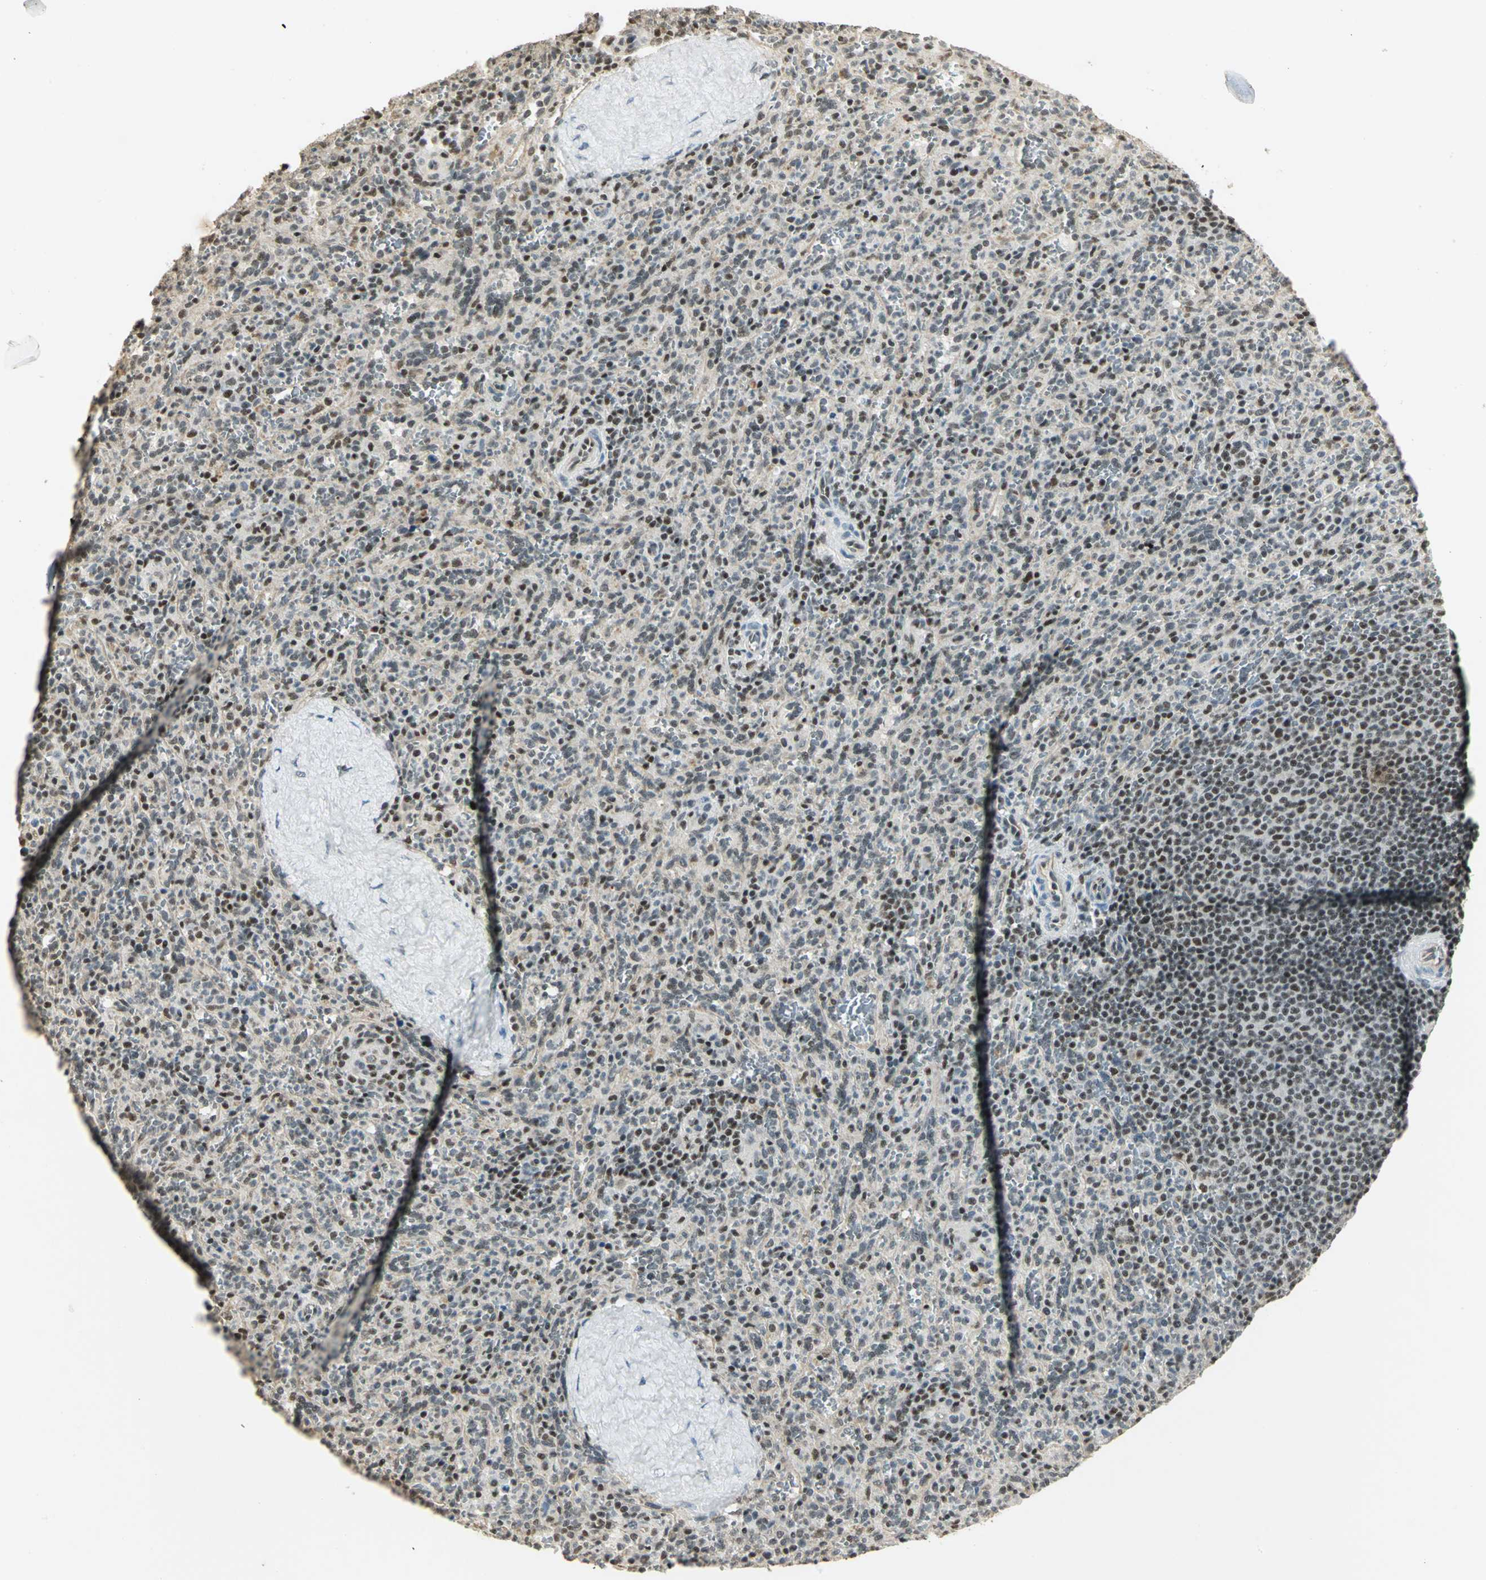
{"staining": {"intensity": "weak", "quantity": "<25%", "location": "nuclear"}, "tissue": "spleen", "cell_type": "Cells in red pulp", "image_type": "normal", "snomed": [{"axis": "morphology", "description": "Normal tissue, NOS"}, {"axis": "topography", "description": "Spleen"}], "caption": "Human spleen stained for a protein using IHC displays no positivity in cells in red pulp.", "gene": "ELF1", "patient": {"sex": "male", "age": 36}}